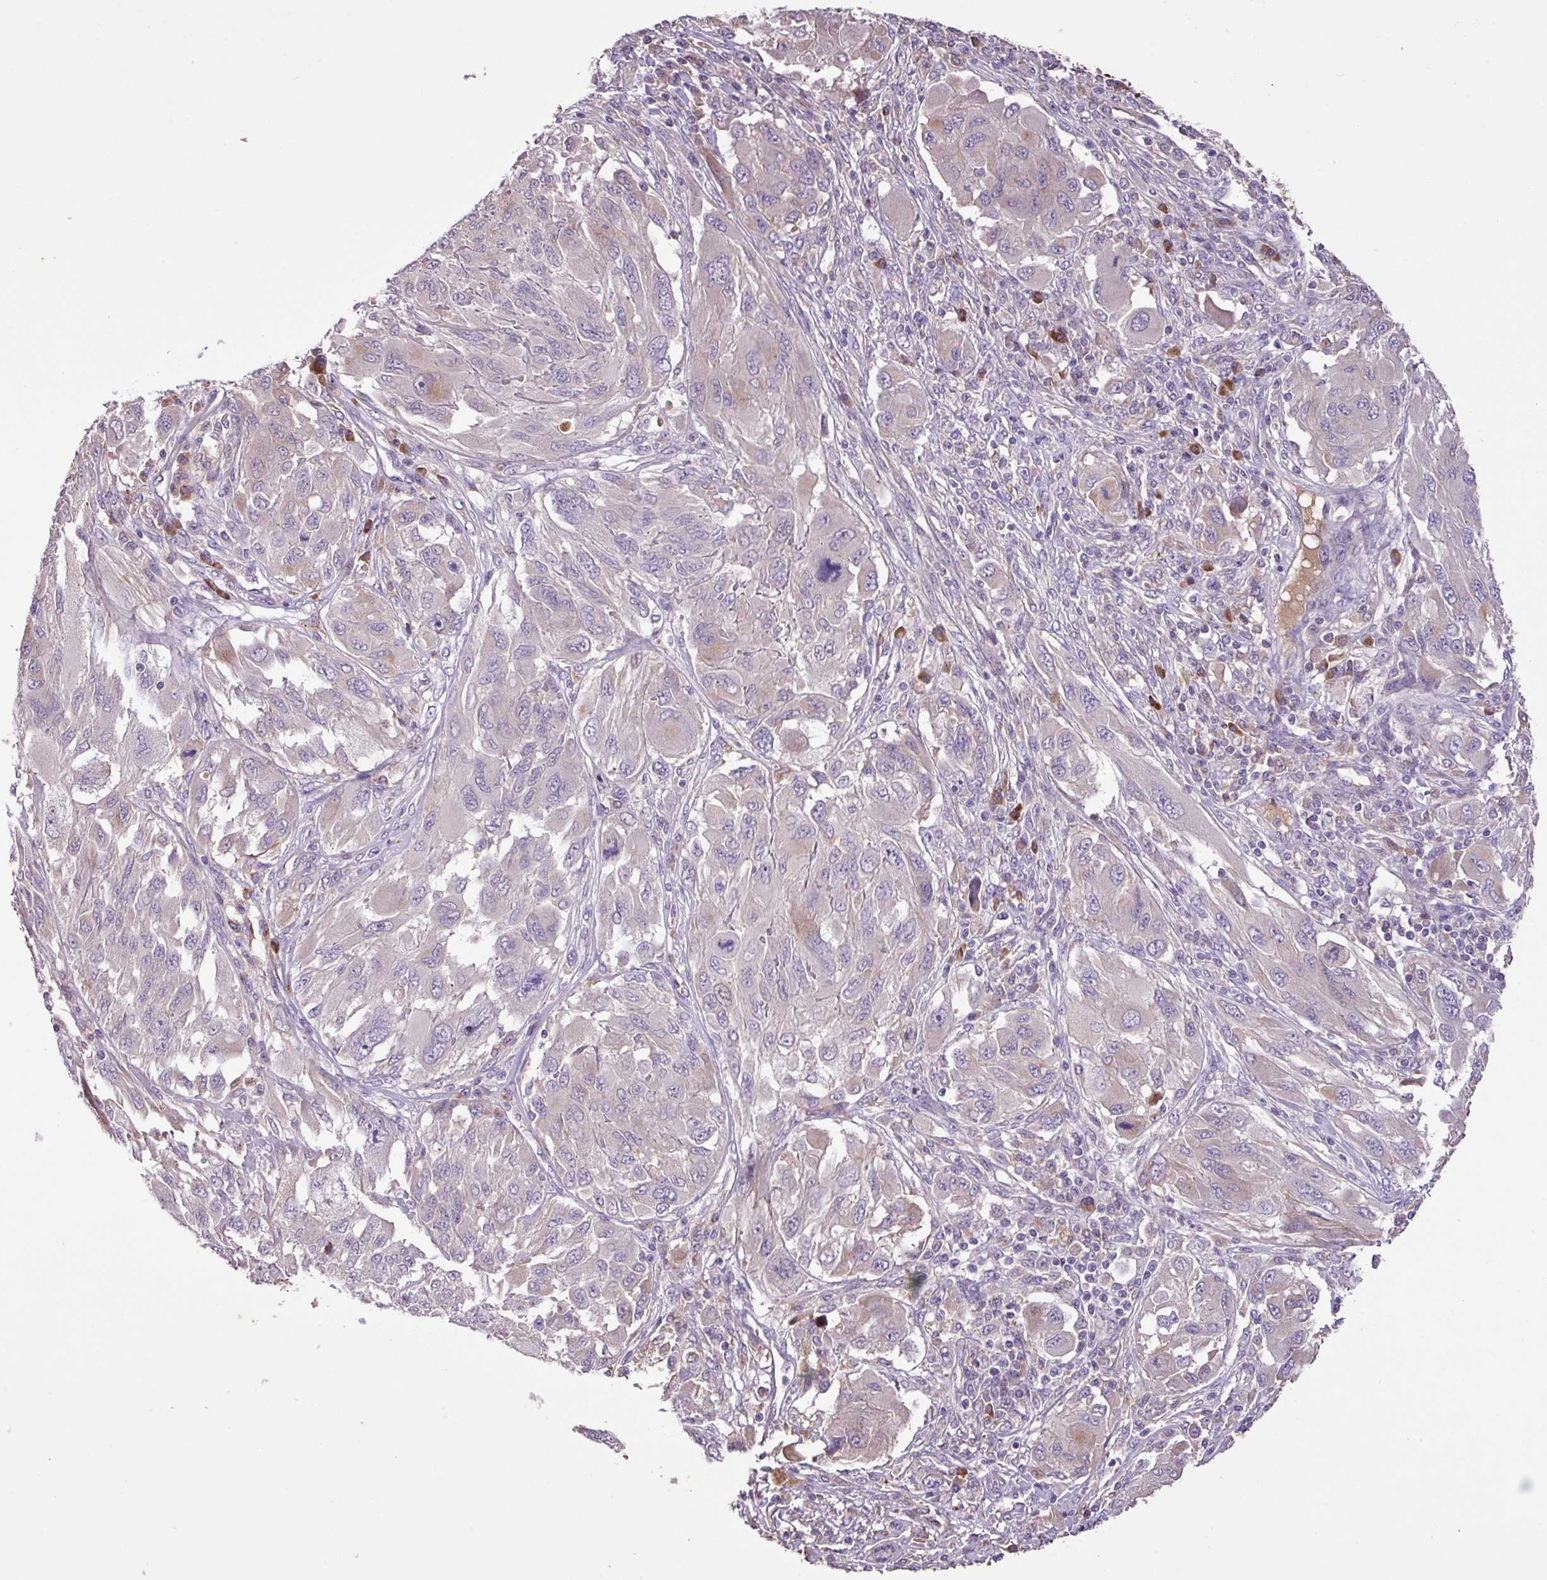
{"staining": {"intensity": "negative", "quantity": "none", "location": "none"}, "tissue": "melanoma", "cell_type": "Tumor cells", "image_type": "cancer", "snomed": [{"axis": "morphology", "description": "Malignant melanoma, NOS"}, {"axis": "topography", "description": "Skin"}], "caption": "Immunohistochemical staining of human malignant melanoma exhibits no significant expression in tumor cells.", "gene": "ZNF266", "patient": {"sex": "female", "age": 91}}